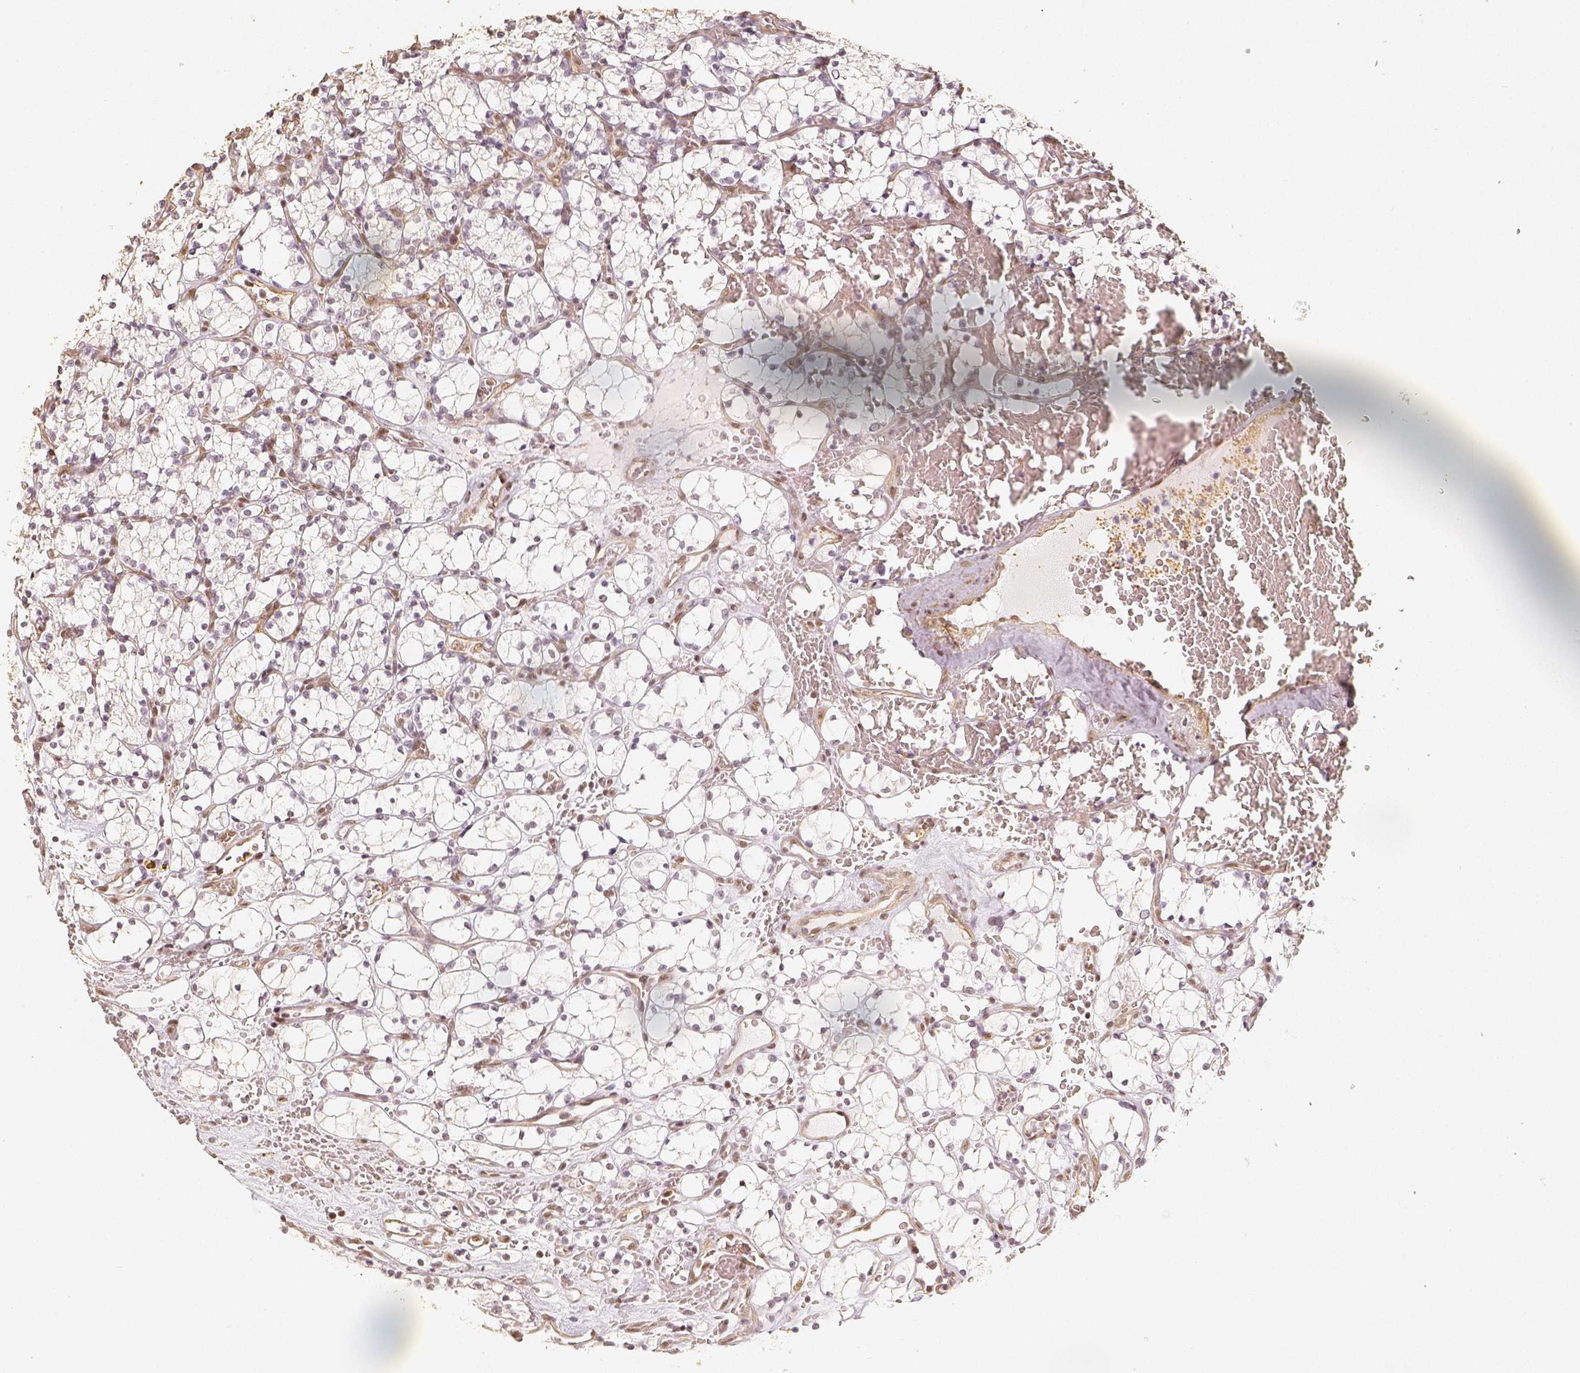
{"staining": {"intensity": "weak", "quantity": "25%-75%", "location": "nuclear"}, "tissue": "renal cancer", "cell_type": "Tumor cells", "image_type": "cancer", "snomed": [{"axis": "morphology", "description": "Adenocarcinoma, NOS"}, {"axis": "topography", "description": "Kidney"}], "caption": "High-magnification brightfield microscopy of renal adenocarcinoma stained with DAB (3,3'-diaminobenzidine) (brown) and counterstained with hematoxylin (blue). tumor cells exhibit weak nuclear positivity is appreciated in about25%-75% of cells. The staining was performed using DAB, with brown indicating positive protein expression. Nuclei are stained blue with hematoxylin.", "gene": "HDAC1", "patient": {"sex": "female", "age": 69}}